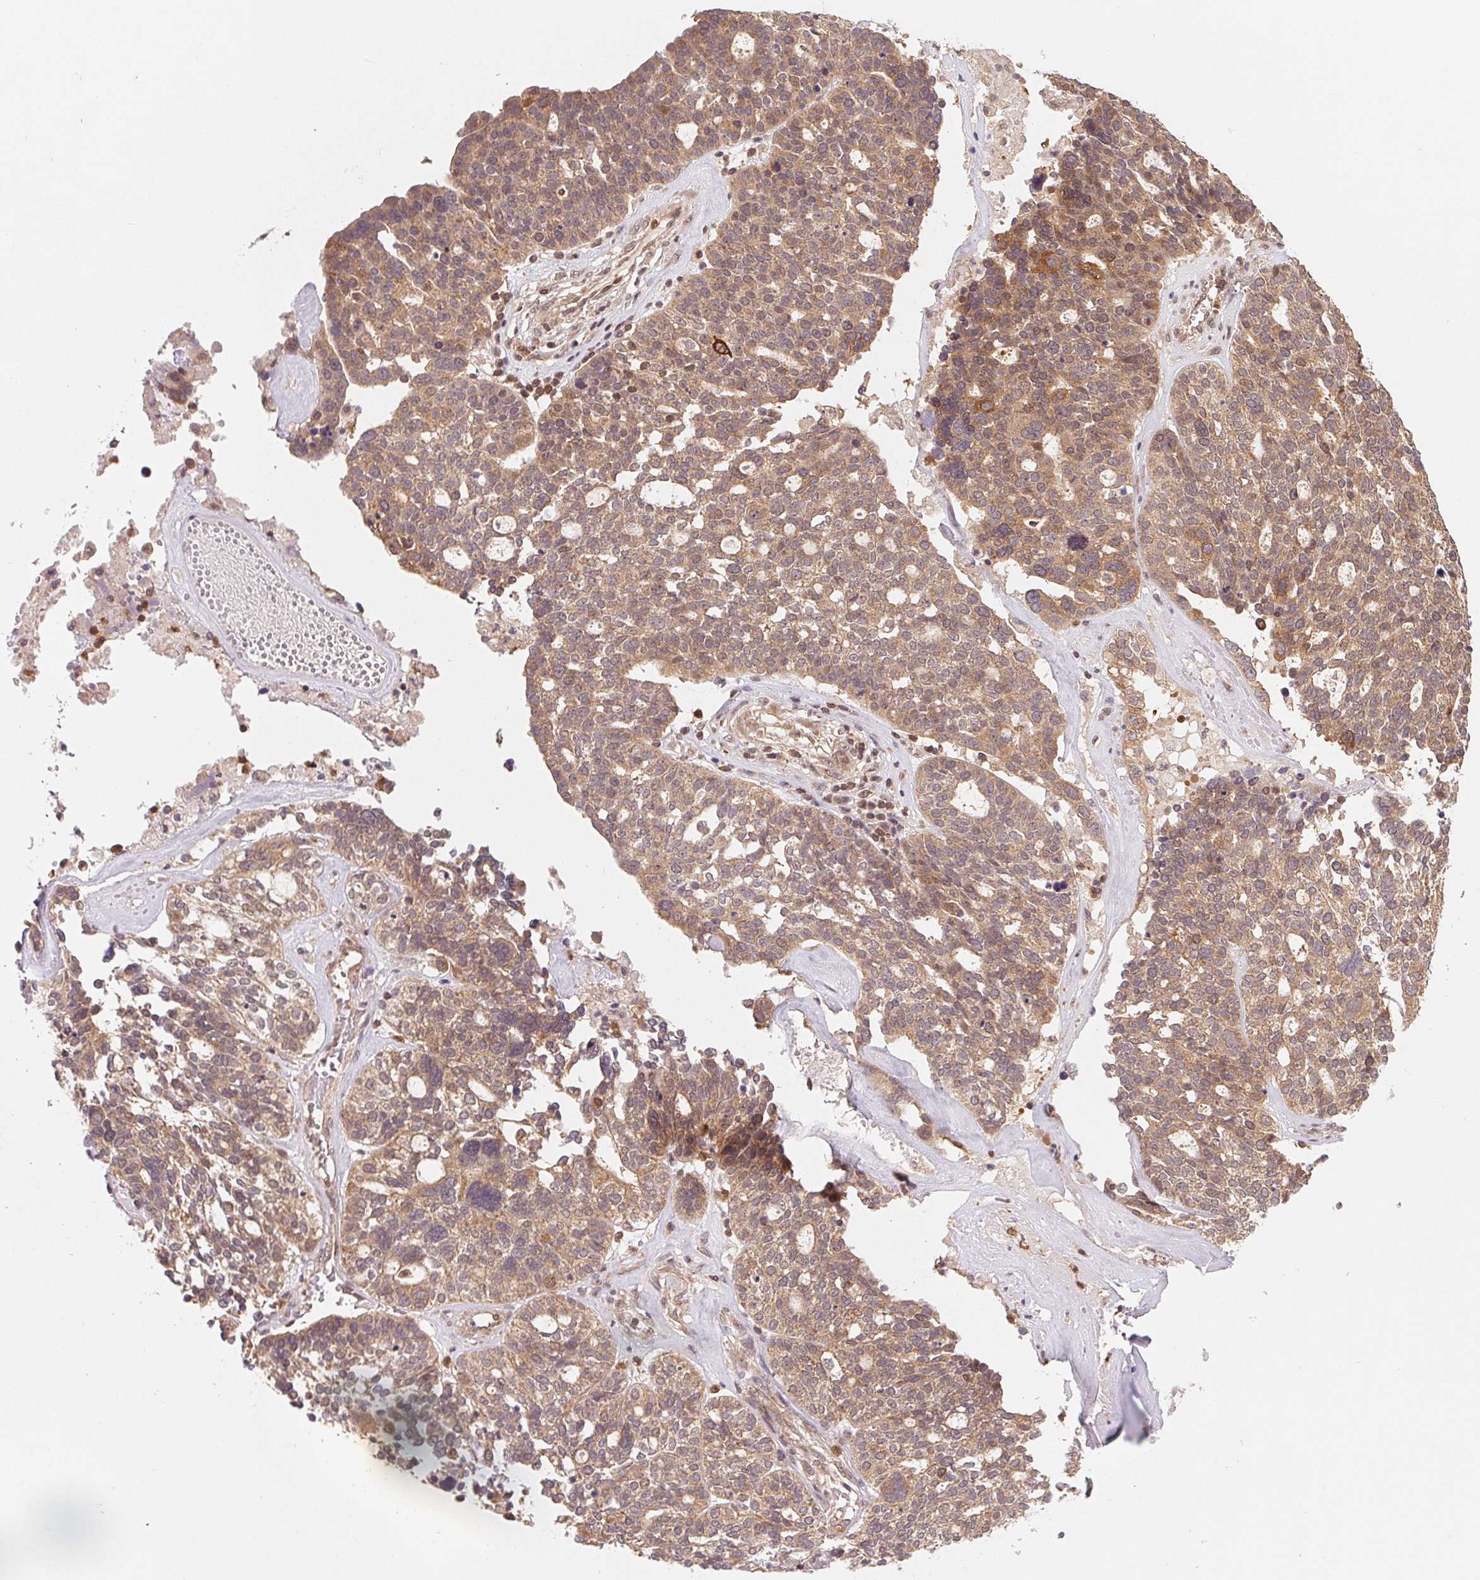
{"staining": {"intensity": "weak", "quantity": ">75%", "location": "cytoplasmic/membranous"}, "tissue": "ovarian cancer", "cell_type": "Tumor cells", "image_type": "cancer", "snomed": [{"axis": "morphology", "description": "Cystadenocarcinoma, serous, NOS"}, {"axis": "topography", "description": "Ovary"}], "caption": "Ovarian cancer (serous cystadenocarcinoma) tissue exhibits weak cytoplasmic/membranous expression in approximately >75% of tumor cells, visualized by immunohistochemistry. (Brightfield microscopy of DAB IHC at high magnification).", "gene": "CCDC102B", "patient": {"sex": "female", "age": 59}}